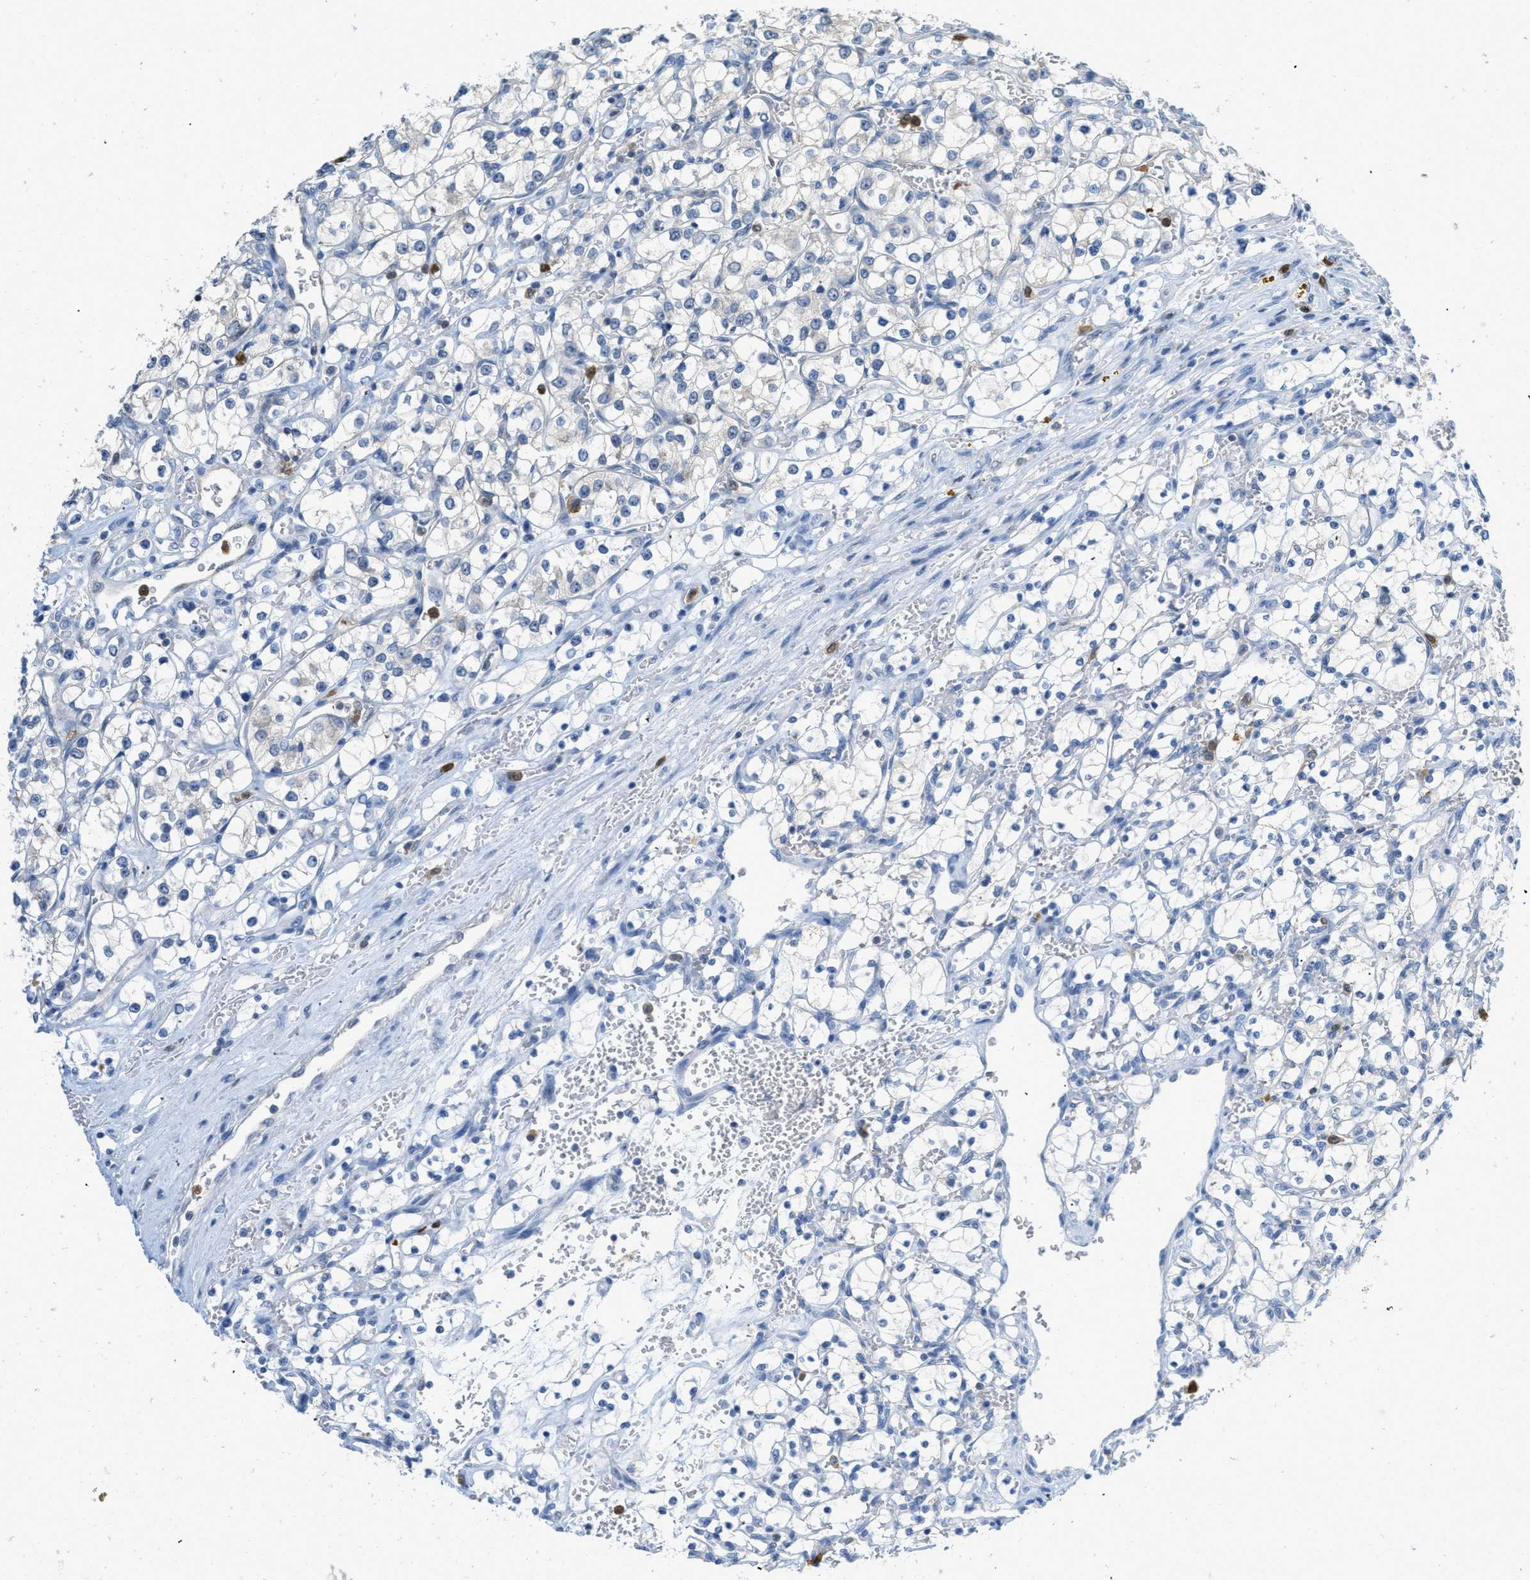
{"staining": {"intensity": "negative", "quantity": "none", "location": "none"}, "tissue": "renal cancer", "cell_type": "Tumor cells", "image_type": "cancer", "snomed": [{"axis": "morphology", "description": "Adenocarcinoma, NOS"}, {"axis": "topography", "description": "Kidney"}], "caption": "Immunohistochemical staining of human adenocarcinoma (renal) reveals no significant expression in tumor cells. (Stains: DAB immunohistochemistry (IHC) with hematoxylin counter stain, Microscopy: brightfield microscopy at high magnification).", "gene": "SERPINB1", "patient": {"sex": "female", "age": 69}}